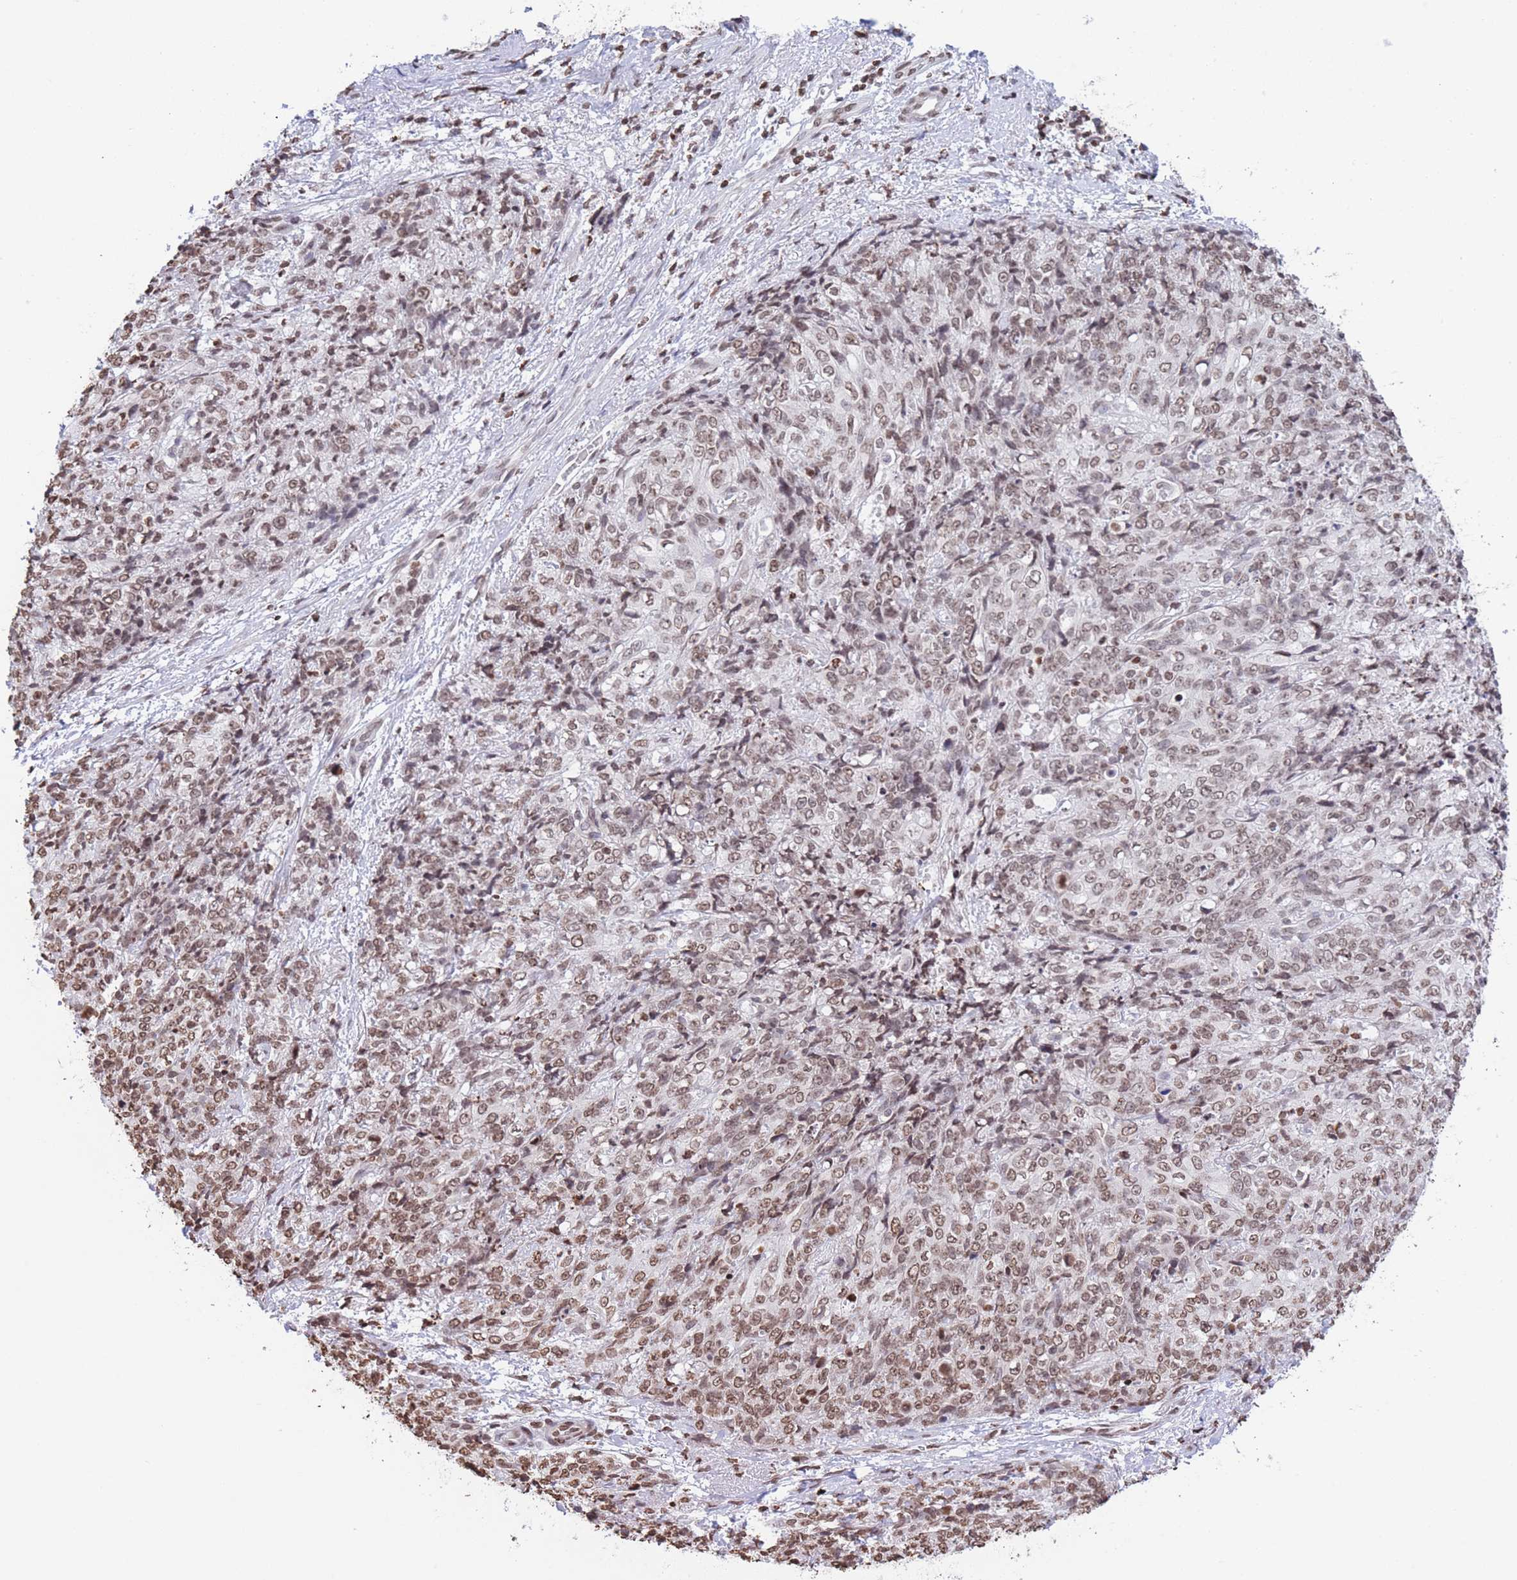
{"staining": {"intensity": "moderate", "quantity": ">75%", "location": "nuclear"}, "tissue": "skin cancer", "cell_type": "Tumor cells", "image_type": "cancer", "snomed": [{"axis": "morphology", "description": "Squamous cell carcinoma, NOS"}, {"axis": "topography", "description": "Skin"}, {"axis": "topography", "description": "Vulva"}], "caption": "Human skin squamous cell carcinoma stained with a brown dye shows moderate nuclear positive staining in about >75% of tumor cells.", "gene": "H2BC11", "patient": {"sex": "female", "age": 85}}